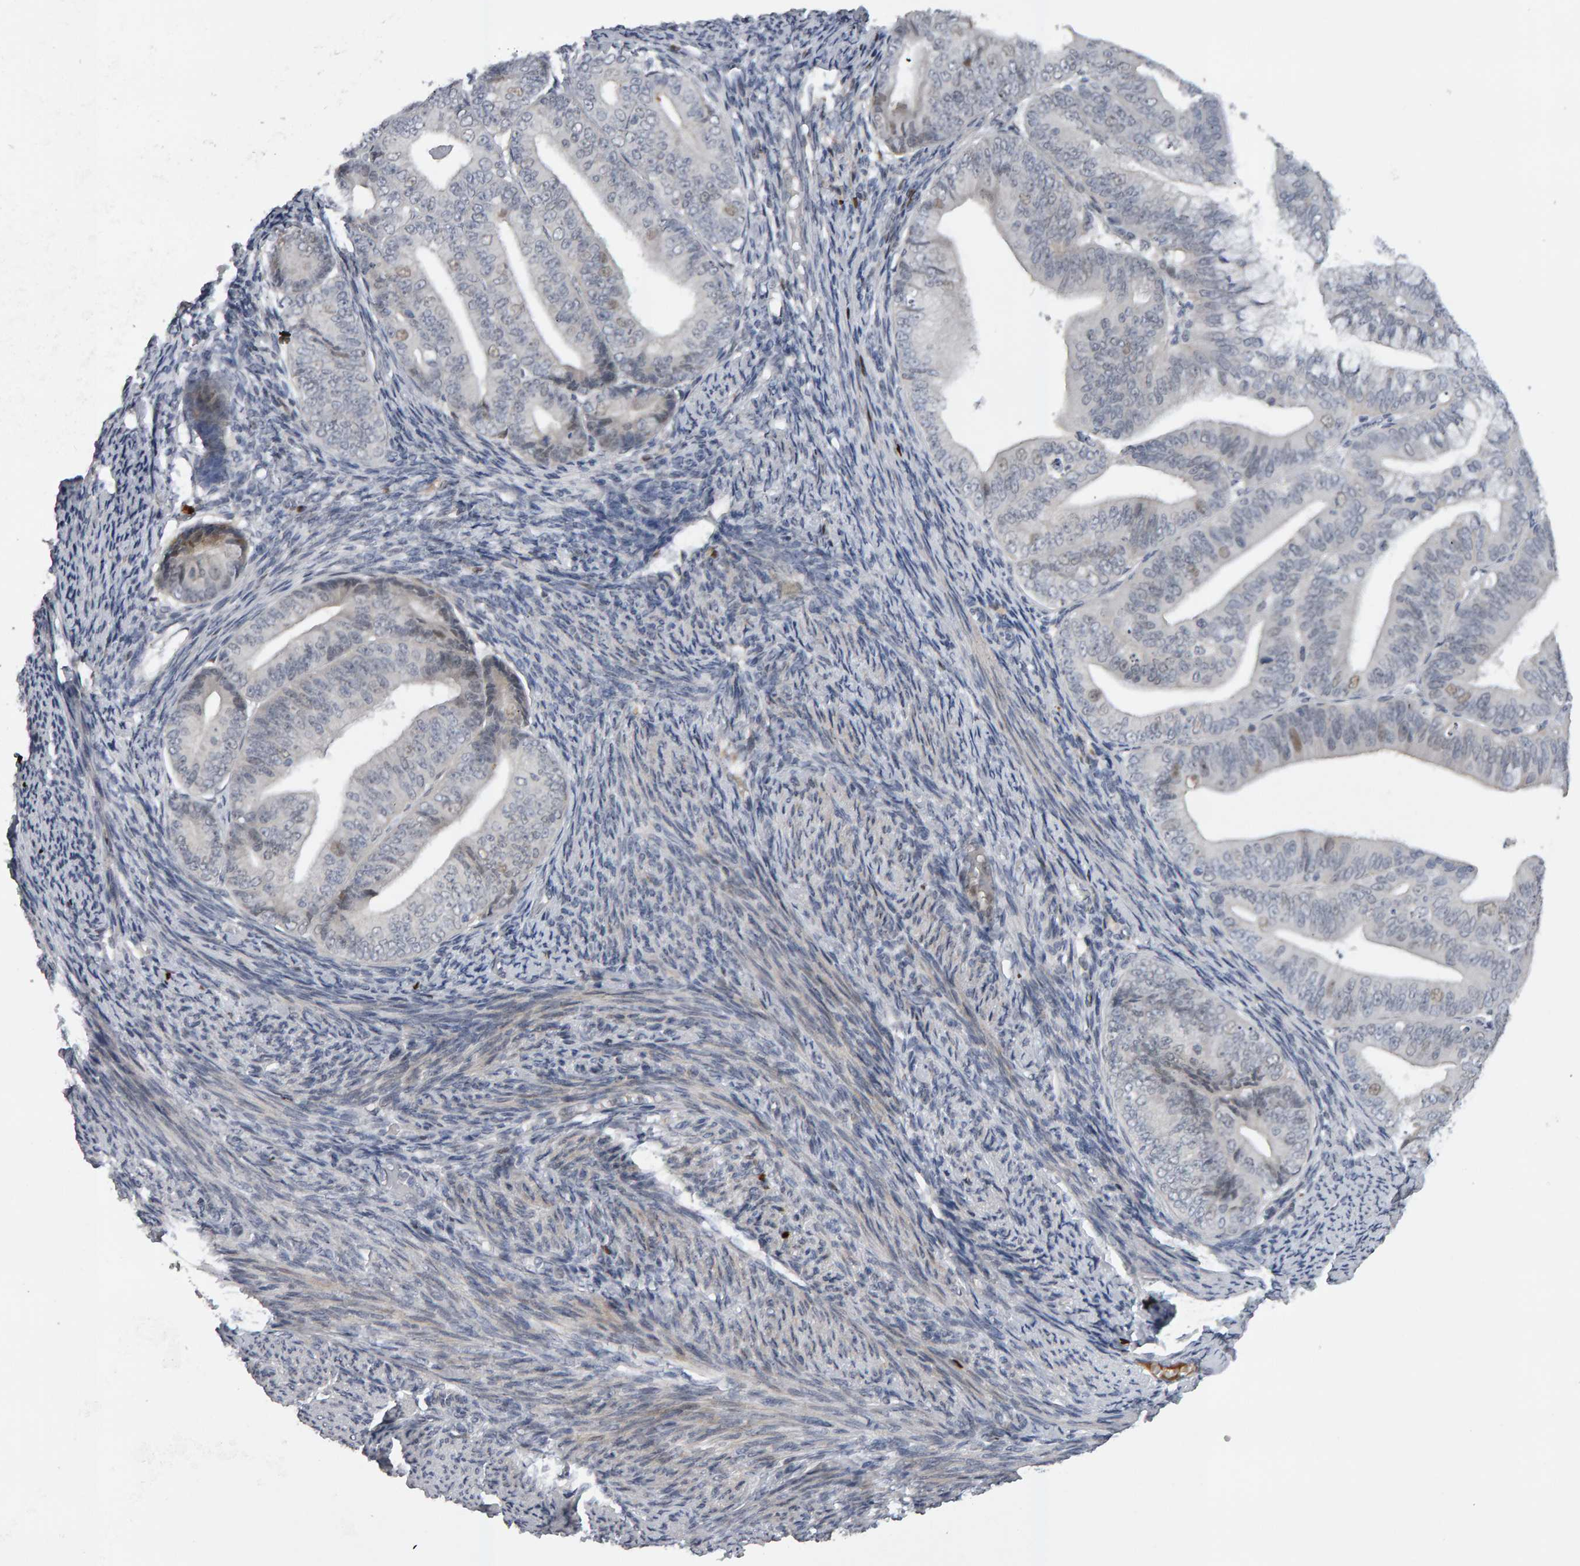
{"staining": {"intensity": "weak", "quantity": "<25%", "location": "nuclear"}, "tissue": "endometrial cancer", "cell_type": "Tumor cells", "image_type": "cancer", "snomed": [{"axis": "morphology", "description": "Adenocarcinoma, NOS"}, {"axis": "topography", "description": "Endometrium"}], "caption": "DAB immunohistochemical staining of endometrial adenocarcinoma exhibits no significant staining in tumor cells.", "gene": "IPO8", "patient": {"sex": "female", "age": 63}}